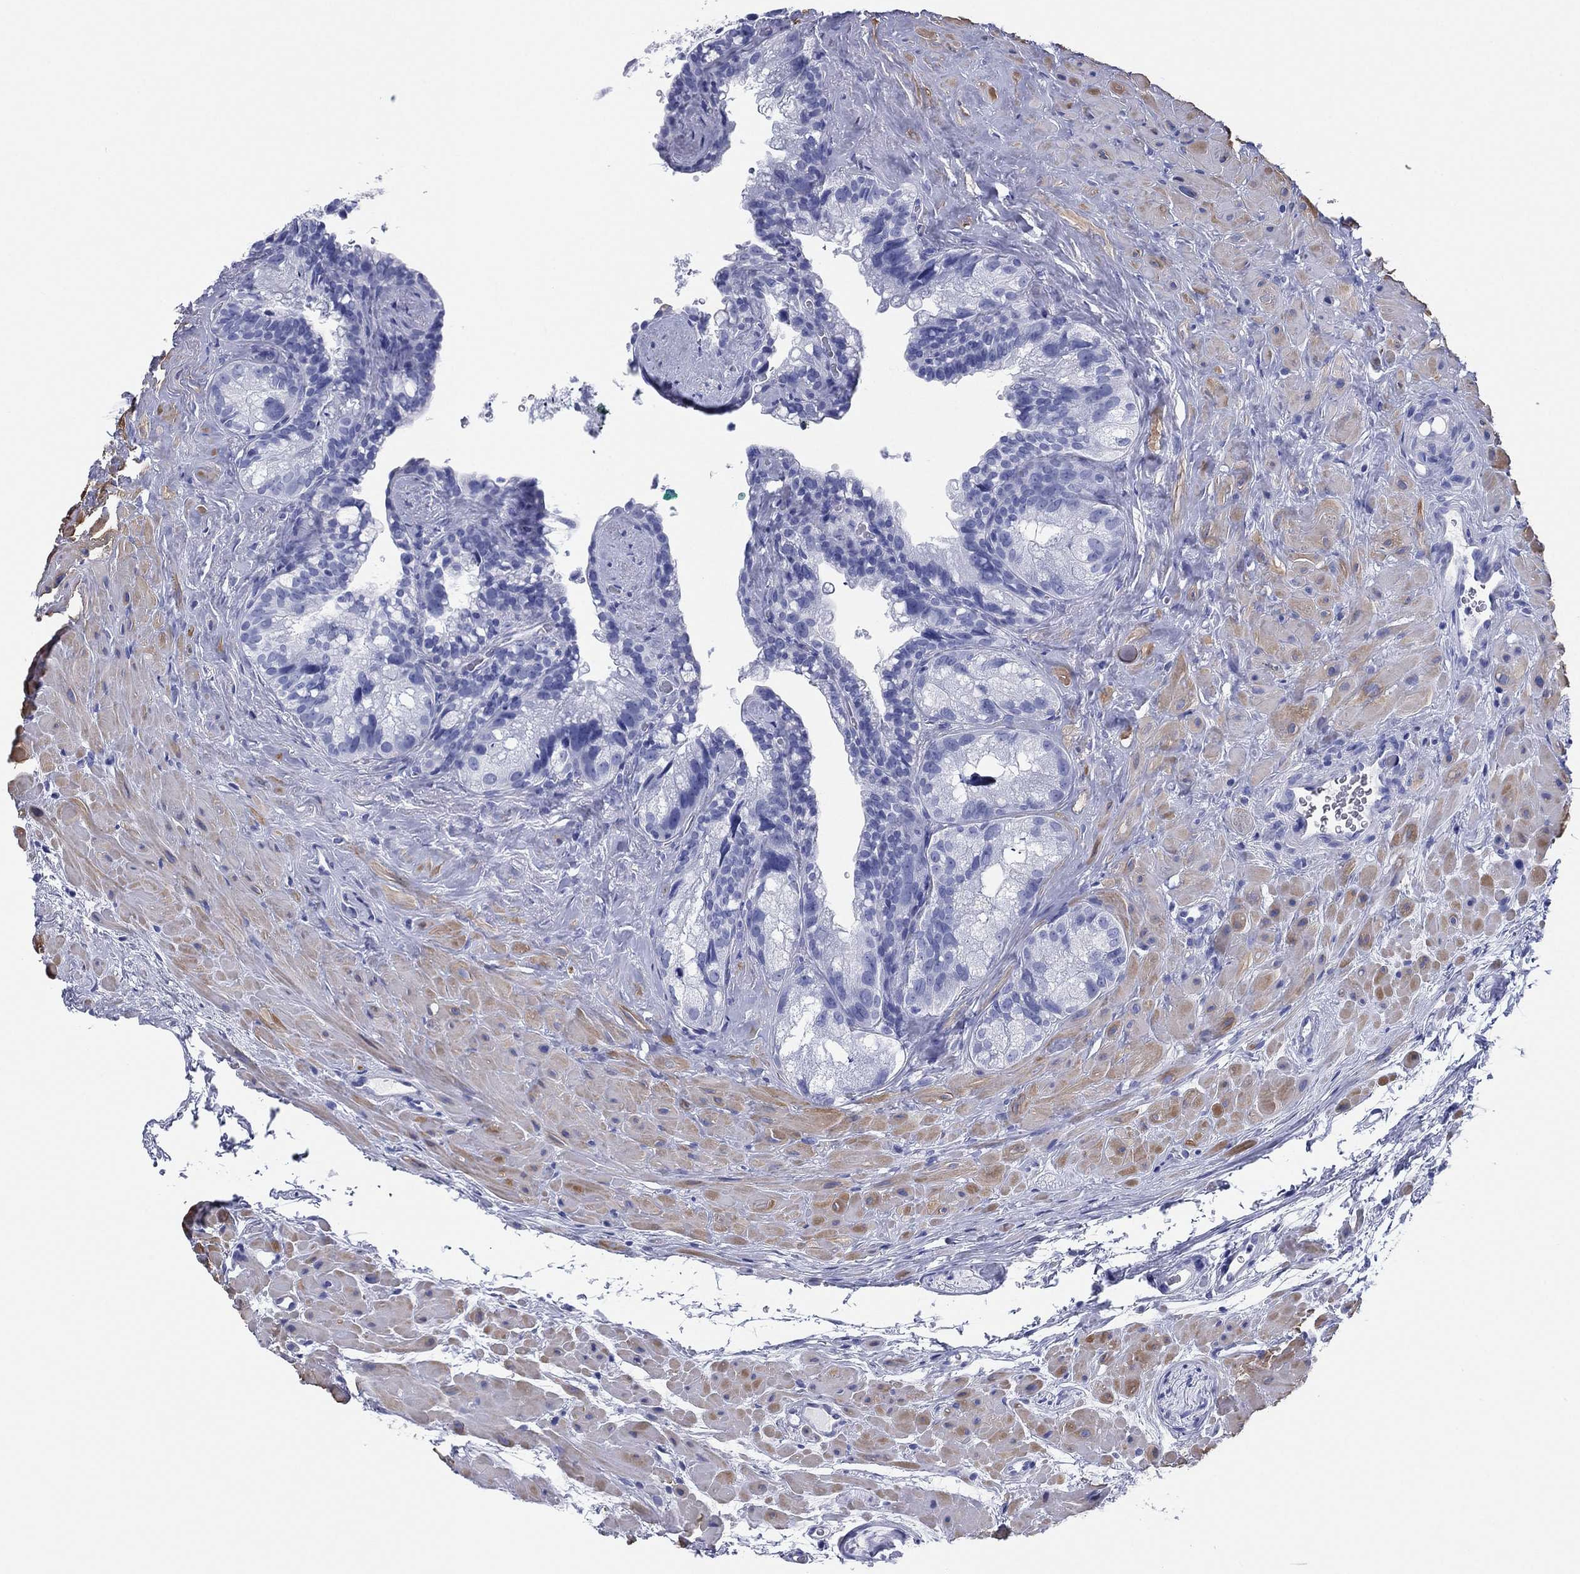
{"staining": {"intensity": "negative", "quantity": "none", "location": "none"}, "tissue": "seminal vesicle", "cell_type": "Glandular cells", "image_type": "normal", "snomed": [{"axis": "morphology", "description": "Normal tissue, NOS"}, {"axis": "topography", "description": "Seminal veicle"}], "caption": "This photomicrograph is of normal seminal vesicle stained with immunohistochemistry (IHC) to label a protein in brown with the nuclei are counter-stained blue. There is no staining in glandular cells. (Brightfield microscopy of DAB (3,3'-diaminobenzidine) immunohistochemistry (IHC) at high magnification).", "gene": "CD79A", "patient": {"sex": "male", "age": 72}}